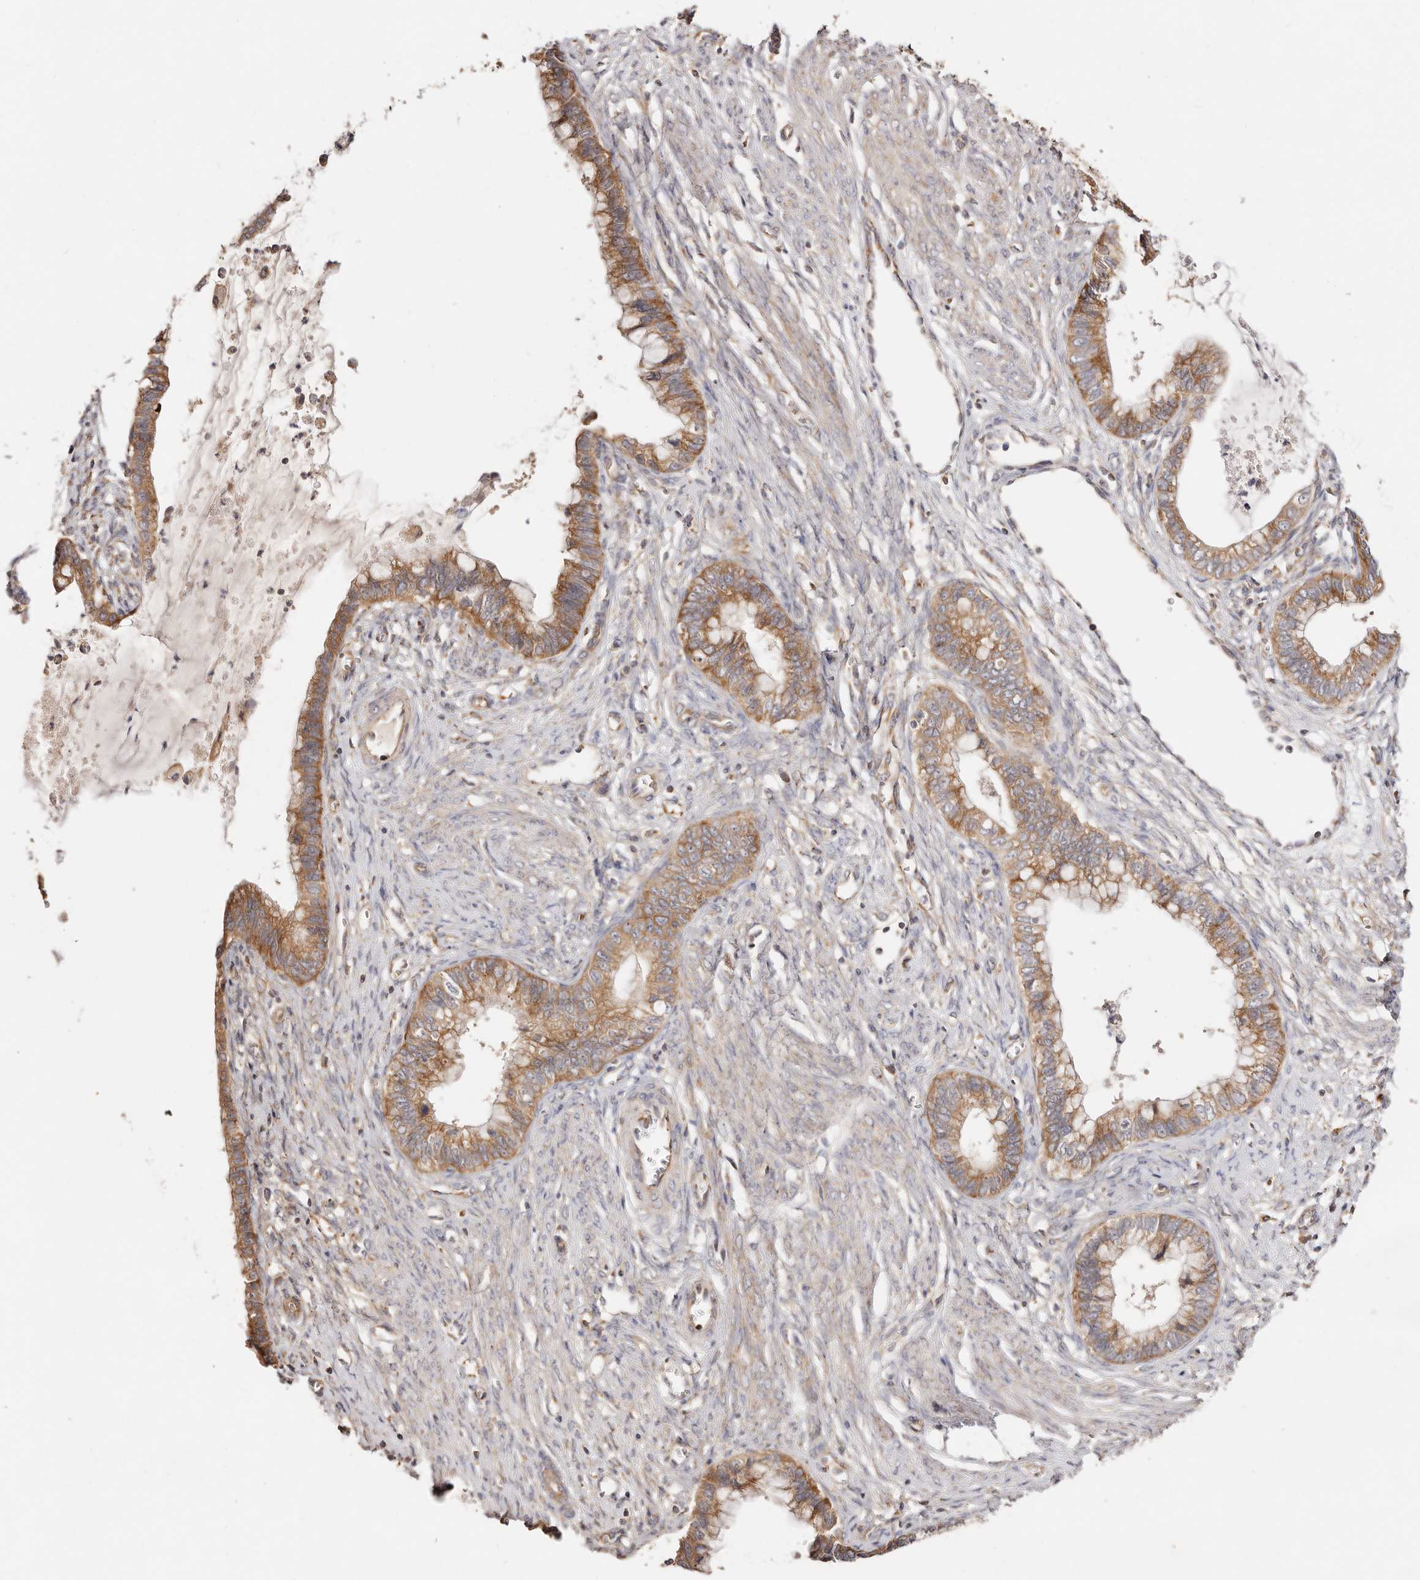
{"staining": {"intensity": "moderate", "quantity": ">75%", "location": "cytoplasmic/membranous"}, "tissue": "cervical cancer", "cell_type": "Tumor cells", "image_type": "cancer", "snomed": [{"axis": "morphology", "description": "Adenocarcinoma, NOS"}, {"axis": "topography", "description": "Cervix"}], "caption": "Tumor cells display medium levels of moderate cytoplasmic/membranous staining in about >75% of cells in cervical cancer (adenocarcinoma).", "gene": "GNA13", "patient": {"sex": "female", "age": 44}}